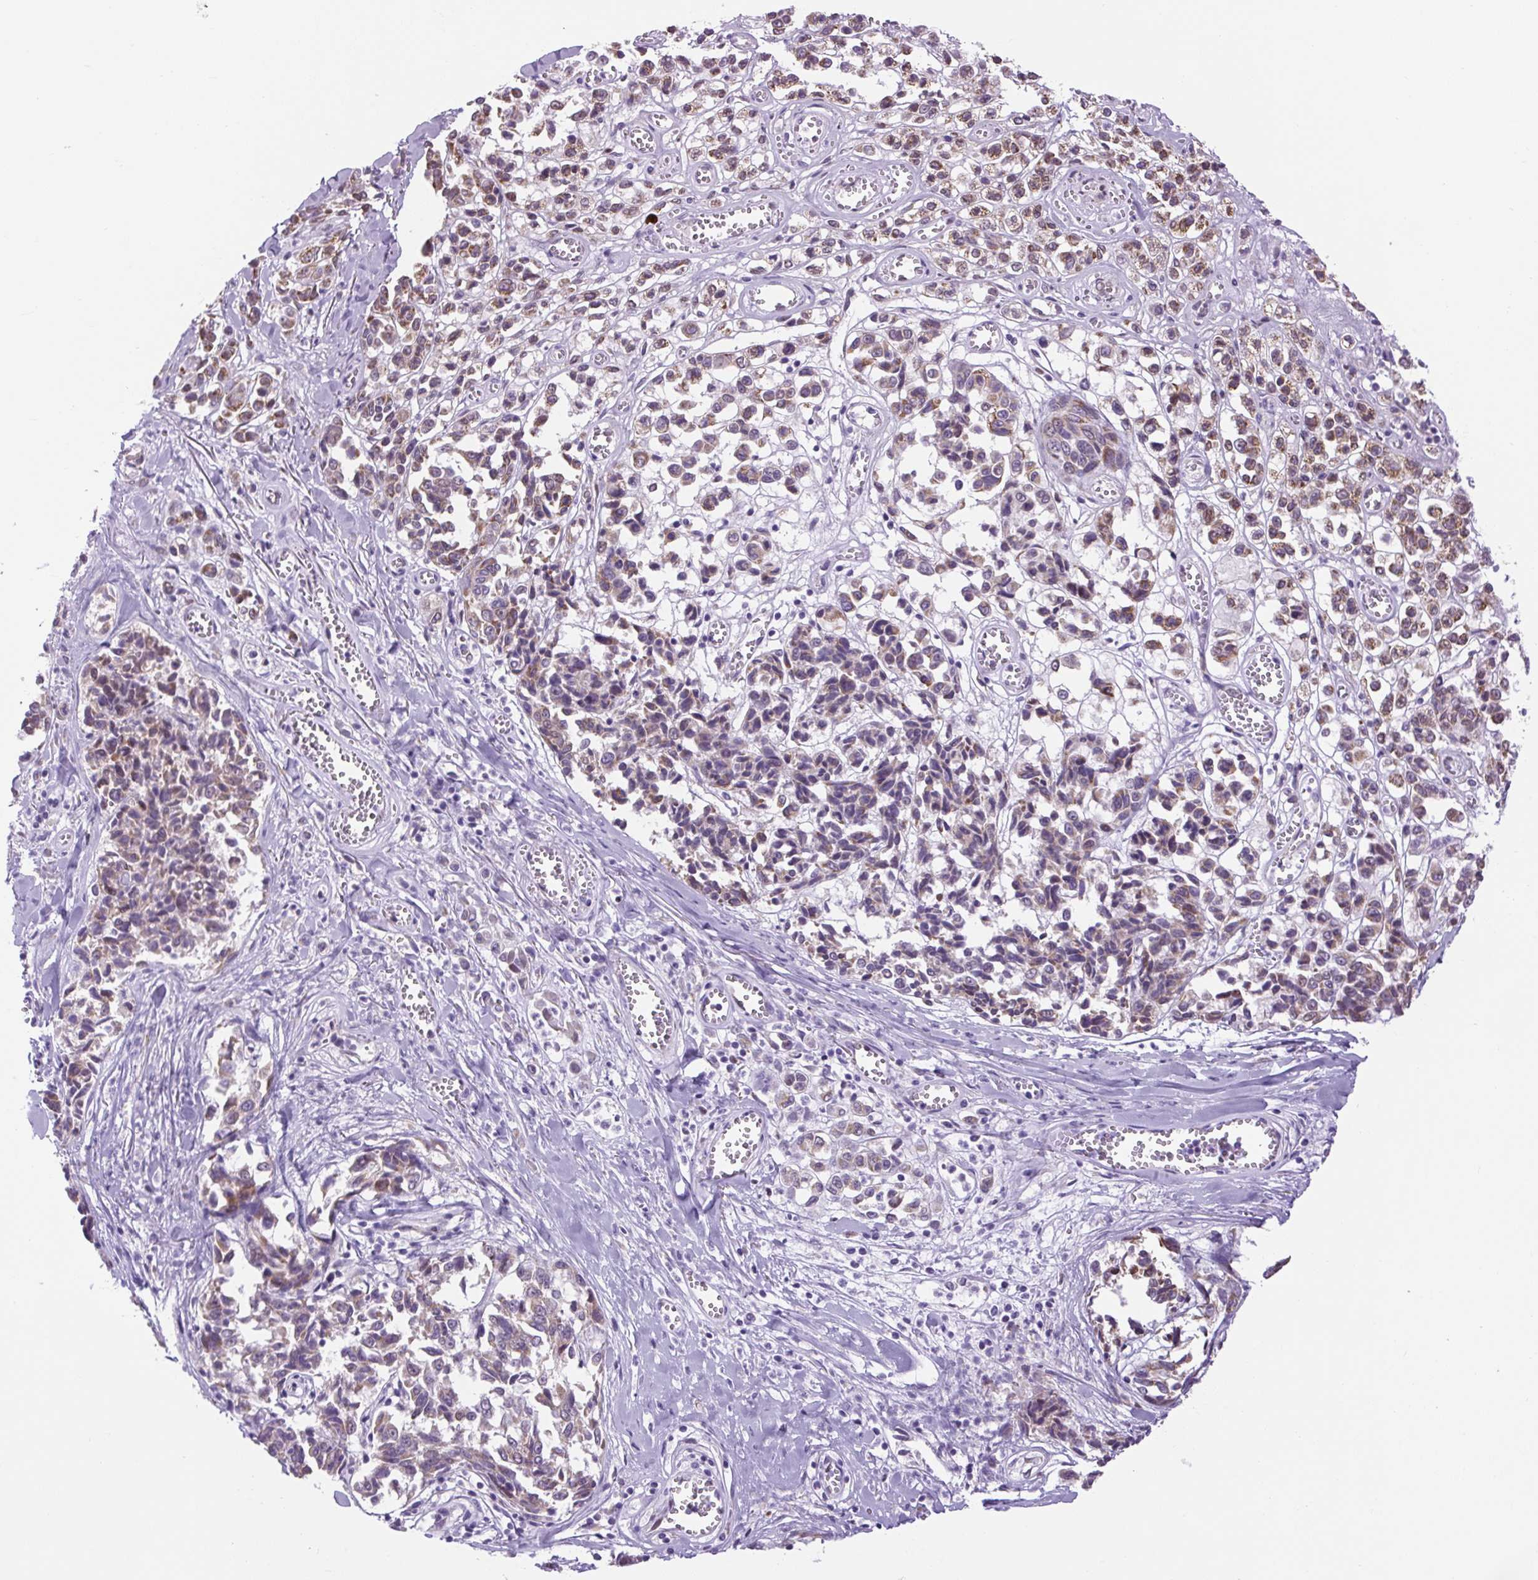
{"staining": {"intensity": "moderate", "quantity": "25%-75%", "location": "cytoplasmic/membranous"}, "tissue": "melanoma", "cell_type": "Tumor cells", "image_type": "cancer", "snomed": [{"axis": "morphology", "description": "Malignant melanoma, NOS"}, {"axis": "topography", "description": "Skin"}], "caption": "Brown immunohistochemical staining in human melanoma shows moderate cytoplasmic/membranous positivity in about 25%-75% of tumor cells.", "gene": "SCO2", "patient": {"sex": "female", "age": 64}}